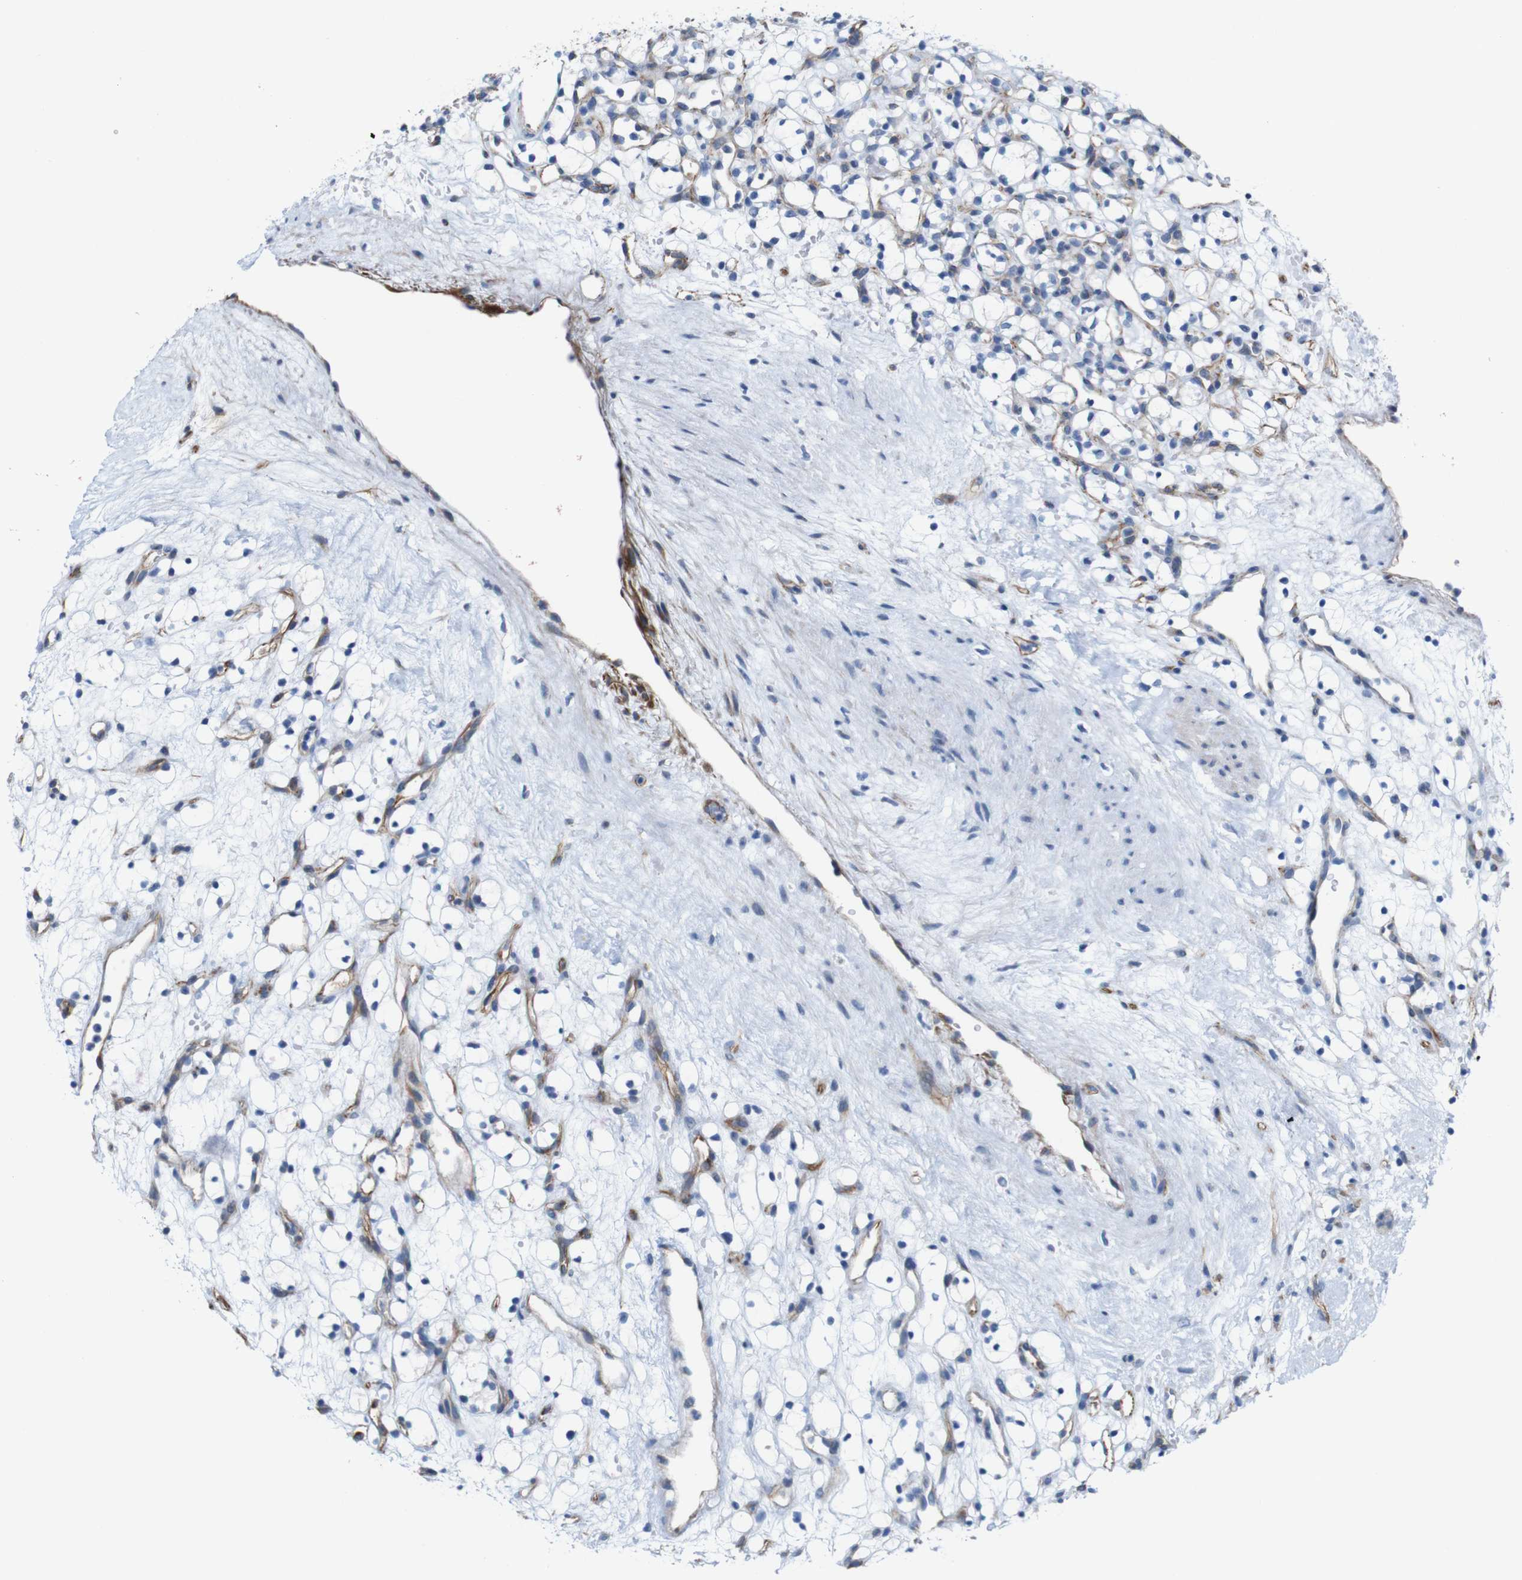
{"staining": {"intensity": "negative", "quantity": "none", "location": "none"}, "tissue": "renal cancer", "cell_type": "Tumor cells", "image_type": "cancer", "snomed": [{"axis": "morphology", "description": "Adenocarcinoma, NOS"}, {"axis": "topography", "description": "Kidney"}], "caption": "IHC photomicrograph of neoplastic tissue: human renal cancer (adenocarcinoma) stained with DAB (3,3'-diaminobenzidine) reveals no significant protein staining in tumor cells.", "gene": "JPH1", "patient": {"sex": "female", "age": 60}}